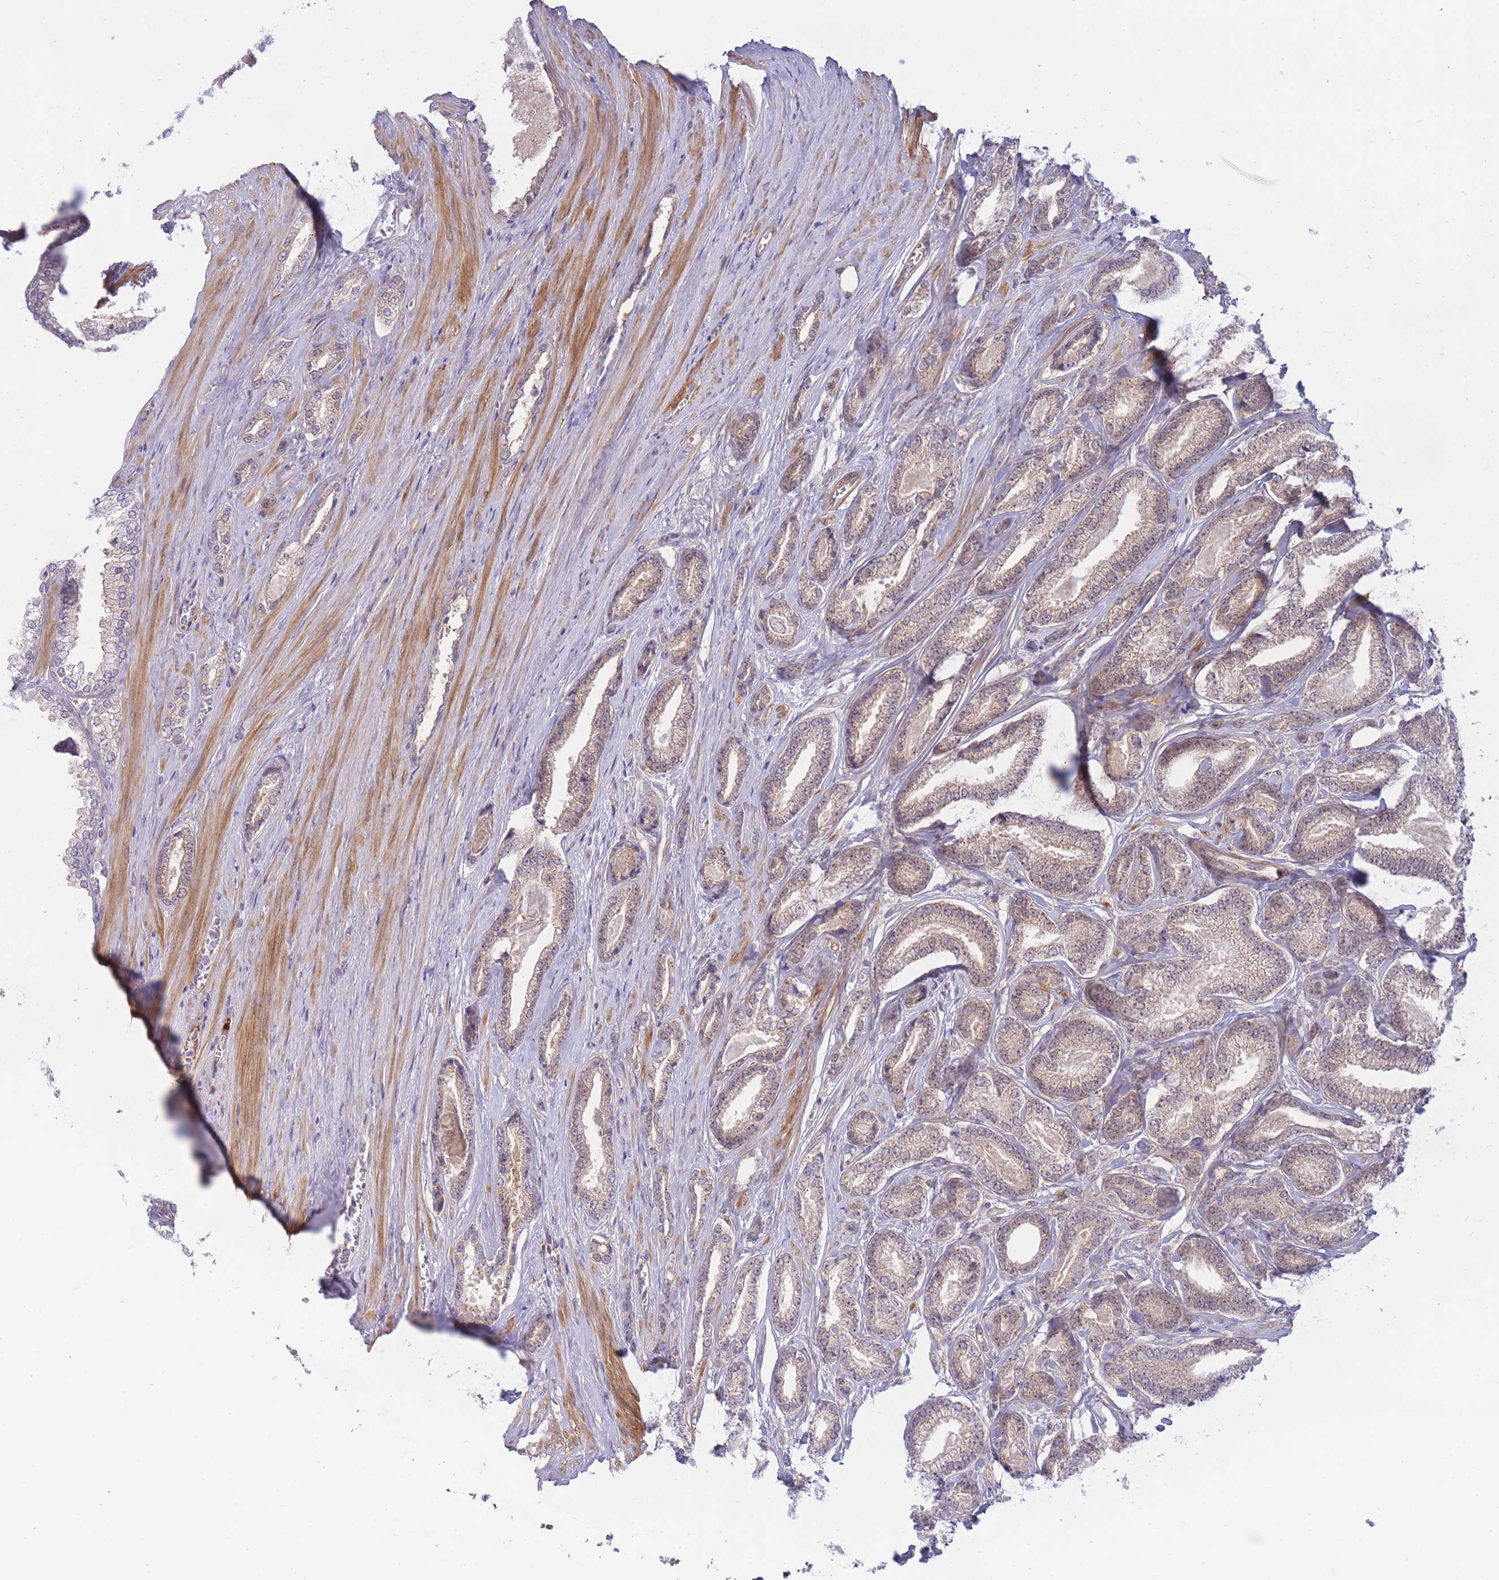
{"staining": {"intensity": "weak", "quantity": ">75%", "location": "cytoplasmic/membranous"}, "tissue": "prostate cancer", "cell_type": "Tumor cells", "image_type": "cancer", "snomed": [{"axis": "morphology", "description": "Adenocarcinoma, NOS"}, {"axis": "topography", "description": "Prostate and seminal vesicle, NOS"}], "caption": "IHC micrograph of neoplastic tissue: human prostate adenocarcinoma stained using immunohistochemistry (IHC) shows low levels of weak protein expression localized specifically in the cytoplasmic/membranous of tumor cells, appearing as a cytoplasmic/membranous brown color.", "gene": "APOL4", "patient": {"sex": "male", "age": 76}}